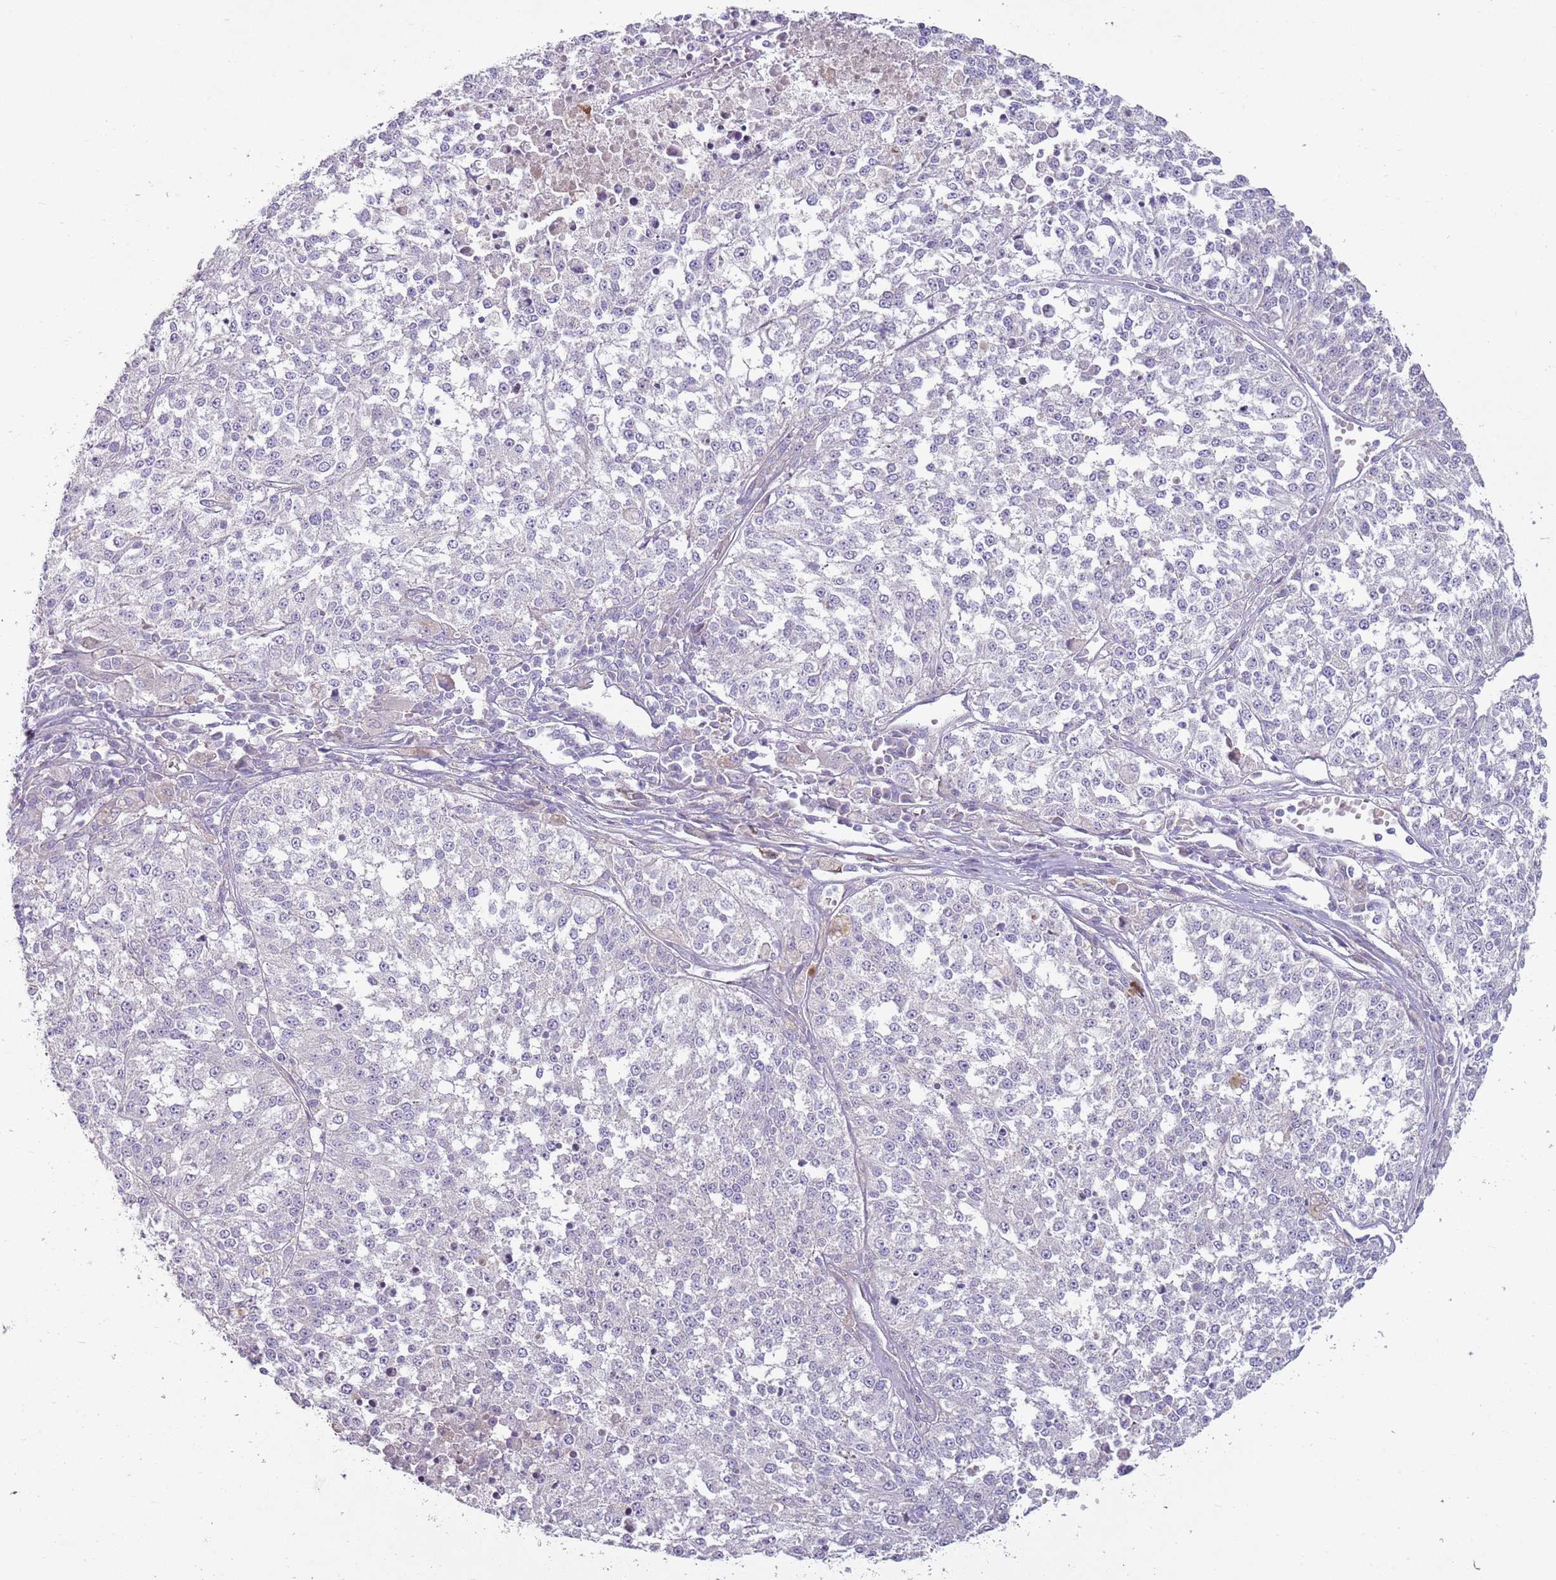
{"staining": {"intensity": "negative", "quantity": "none", "location": "none"}, "tissue": "melanoma", "cell_type": "Tumor cells", "image_type": "cancer", "snomed": [{"axis": "morphology", "description": "Malignant melanoma, NOS"}, {"axis": "topography", "description": "Skin"}], "caption": "This is an immunohistochemistry (IHC) image of malignant melanoma. There is no expression in tumor cells.", "gene": "ZNF583", "patient": {"sex": "female", "age": 64}}